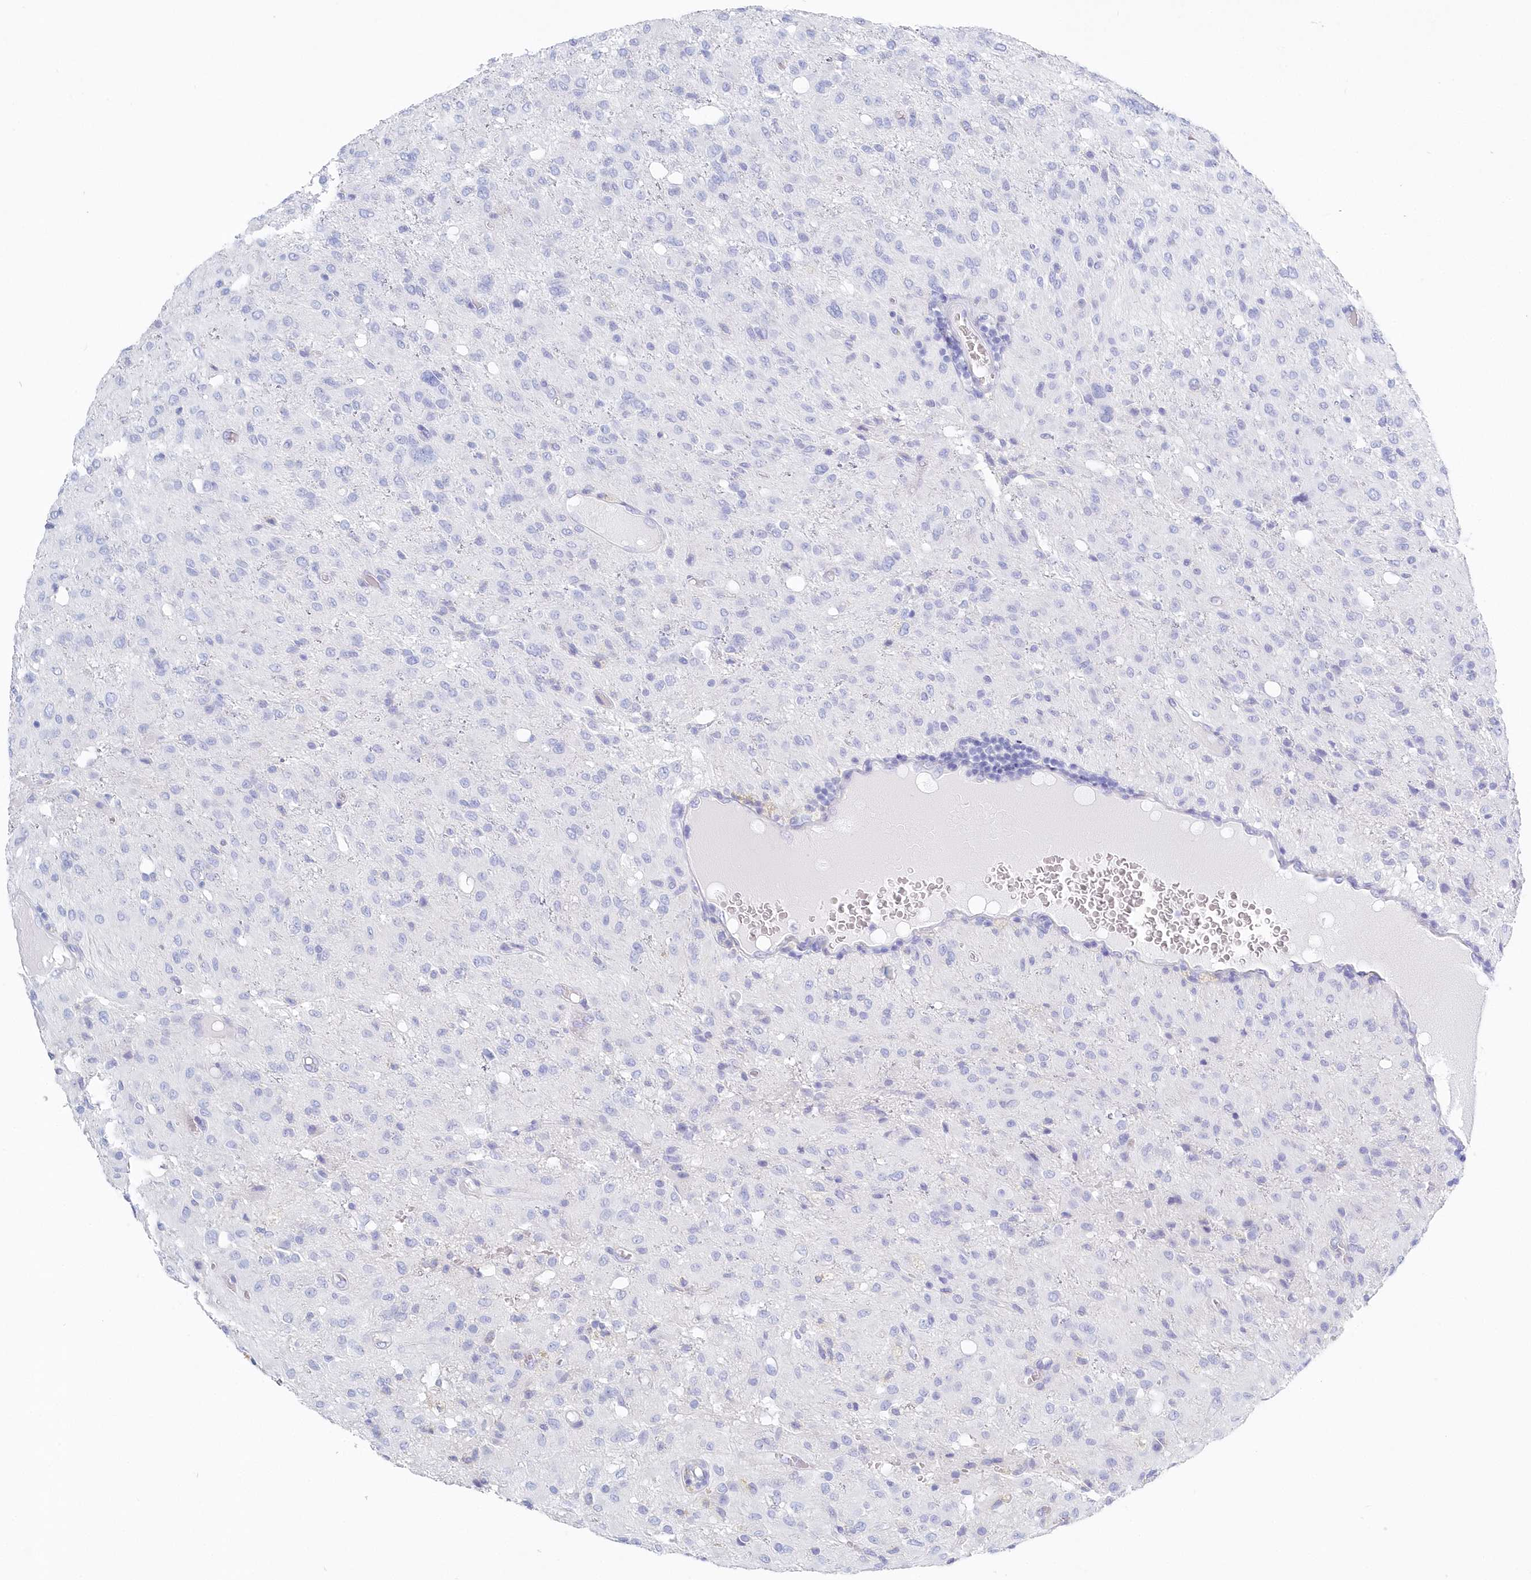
{"staining": {"intensity": "negative", "quantity": "none", "location": "none"}, "tissue": "glioma", "cell_type": "Tumor cells", "image_type": "cancer", "snomed": [{"axis": "morphology", "description": "Glioma, malignant, High grade"}, {"axis": "topography", "description": "Brain"}], "caption": "The IHC histopathology image has no significant staining in tumor cells of glioma tissue.", "gene": "CSNK1G2", "patient": {"sex": "female", "age": 59}}